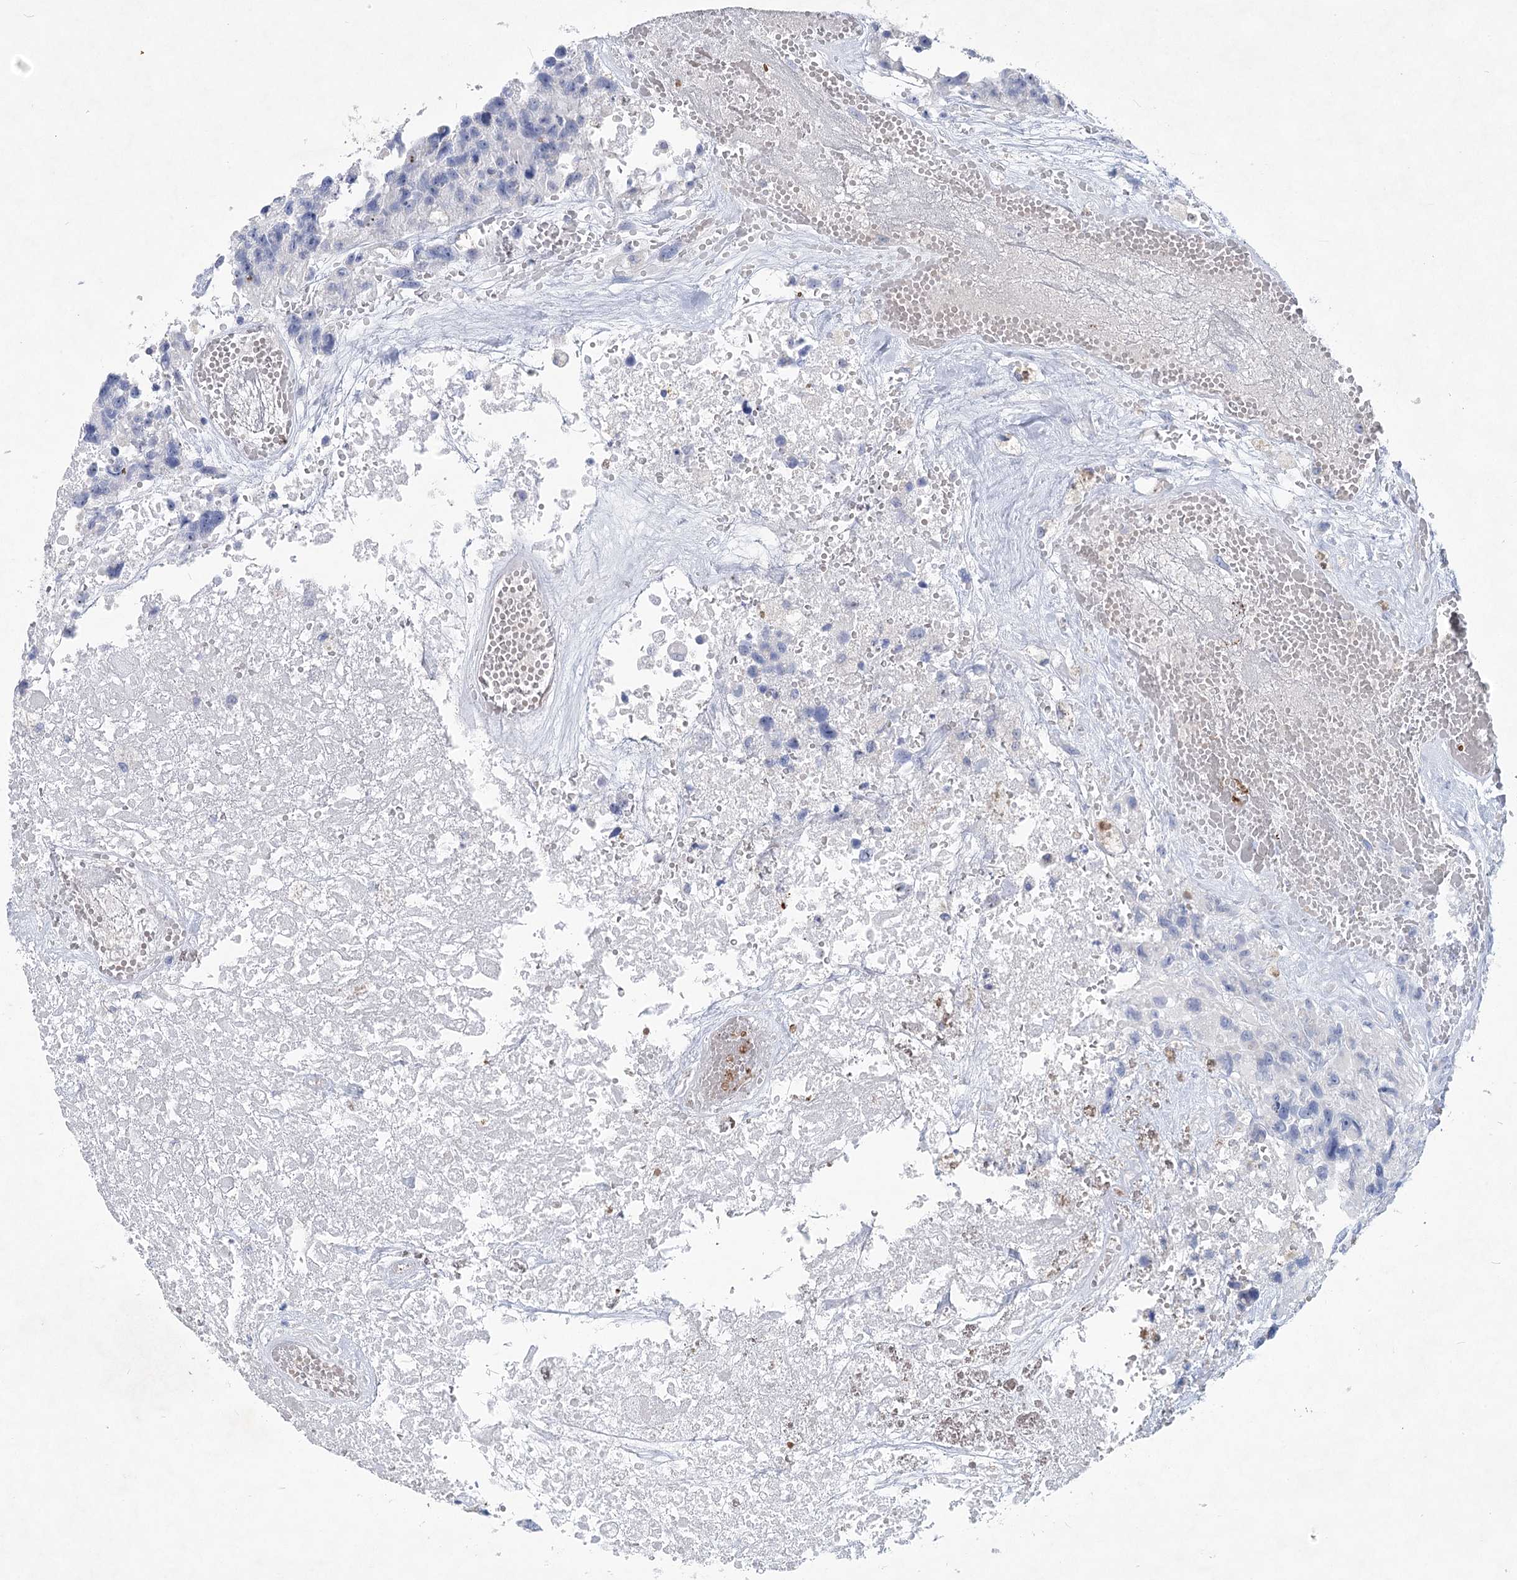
{"staining": {"intensity": "negative", "quantity": "none", "location": "none"}, "tissue": "glioma", "cell_type": "Tumor cells", "image_type": "cancer", "snomed": [{"axis": "morphology", "description": "Glioma, malignant, High grade"}, {"axis": "topography", "description": "Brain"}], "caption": "IHC micrograph of human glioma stained for a protein (brown), which exhibits no staining in tumor cells. (DAB (3,3'-diaminobenzidine) IHC with hematoxylin counter stain).", "gene": "WDR74", "patient": {"sex": "male", "age": 69}}